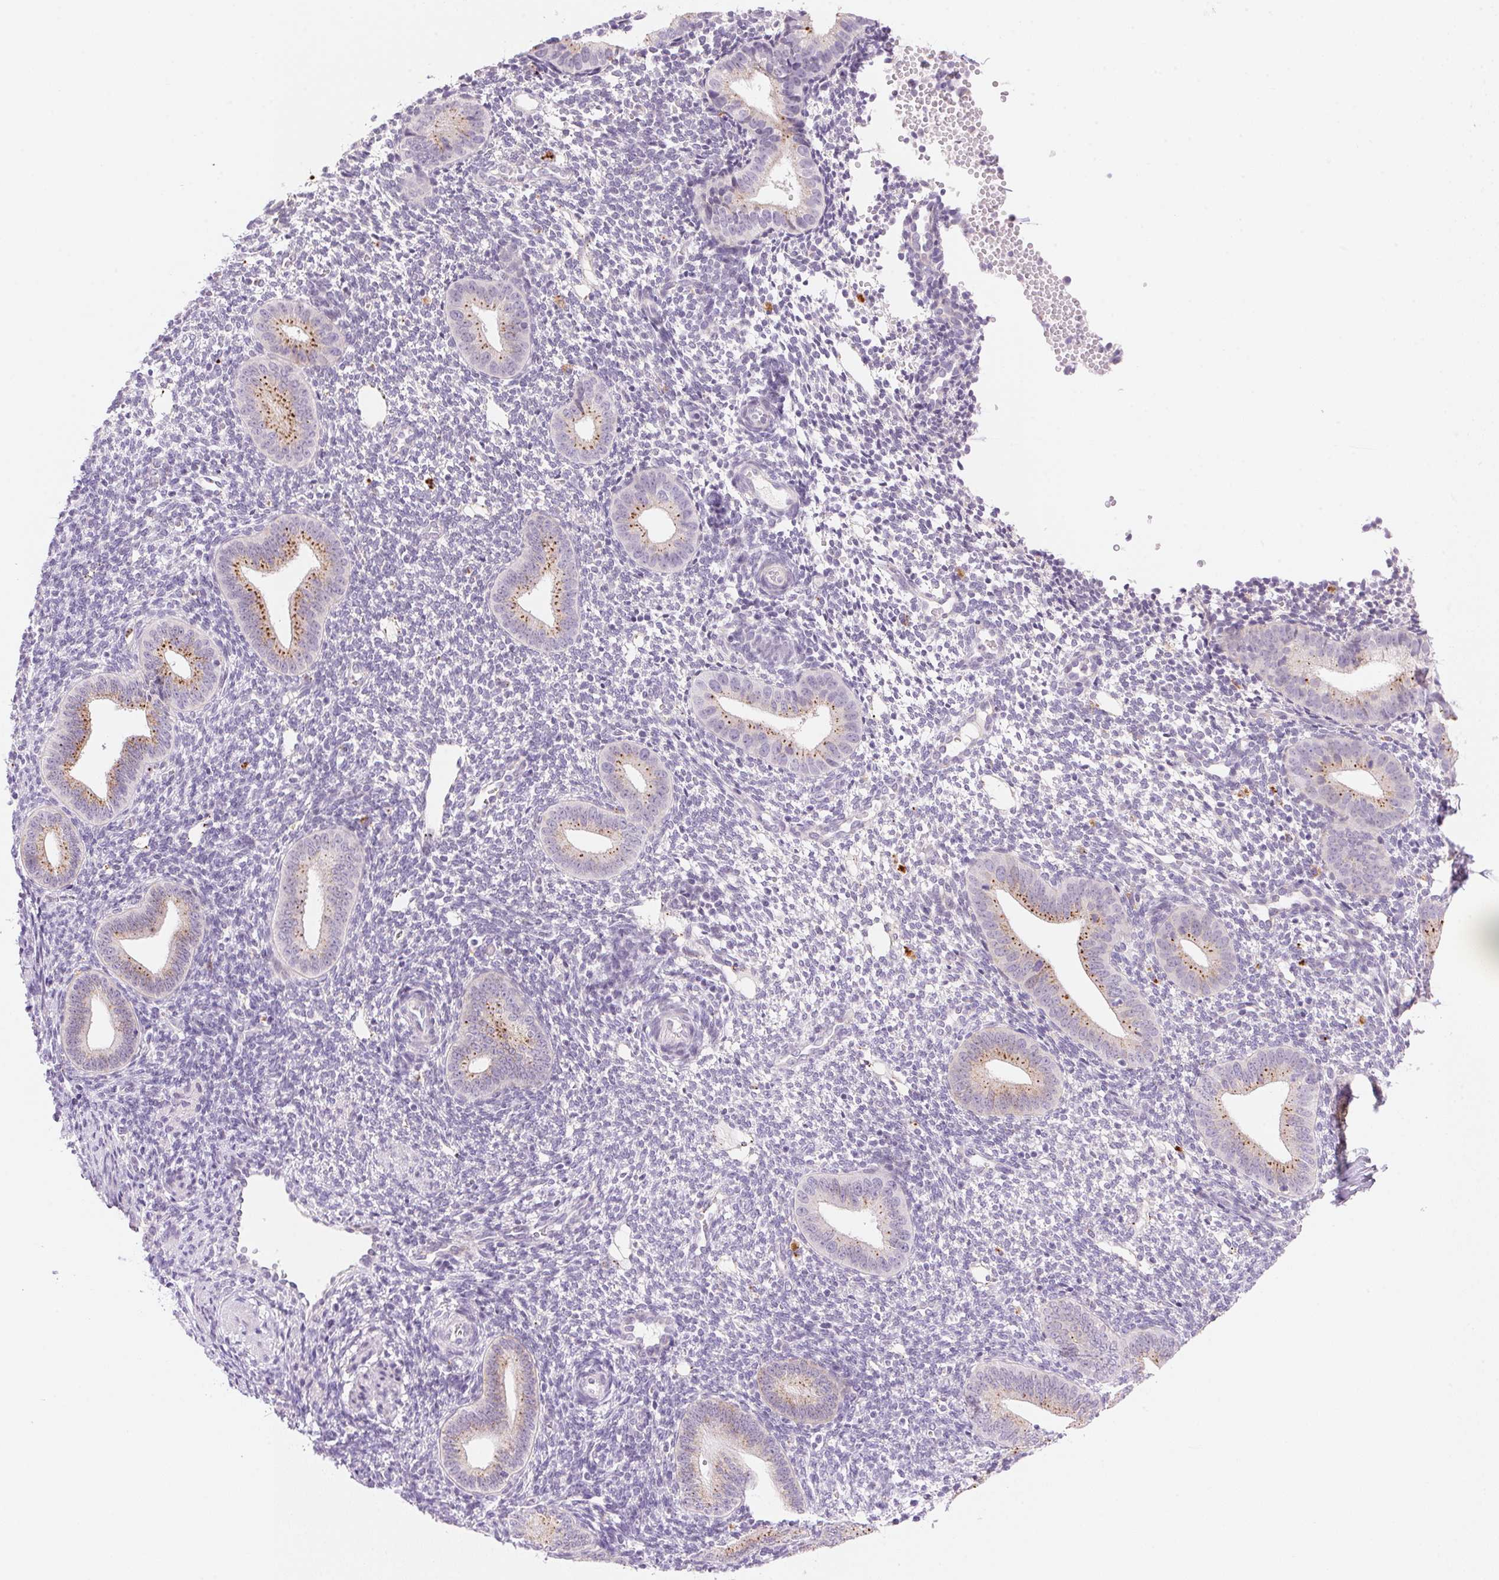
{"staining": {"intensity": "negative", "quantity": "none", "location": "none"}, "tissue": "endometrium", "cell_type": "Cells in endometrial stroma", "image_type": "normal", "snomed": [{"axis": "morphology", "description": "Normal tissue, NOS"}, {"axis": "topography", "description": "Endometrium"}], "caption": "Cells in endometrial stroma show no significant expression in normal endometrium. (Brightfield microscopy of DAB (3,3'-diaminobenzidine) immunohistochemistry at high magnification).", "gene": "TEKT1", "patient": {"sex": "female", "age": 40}}